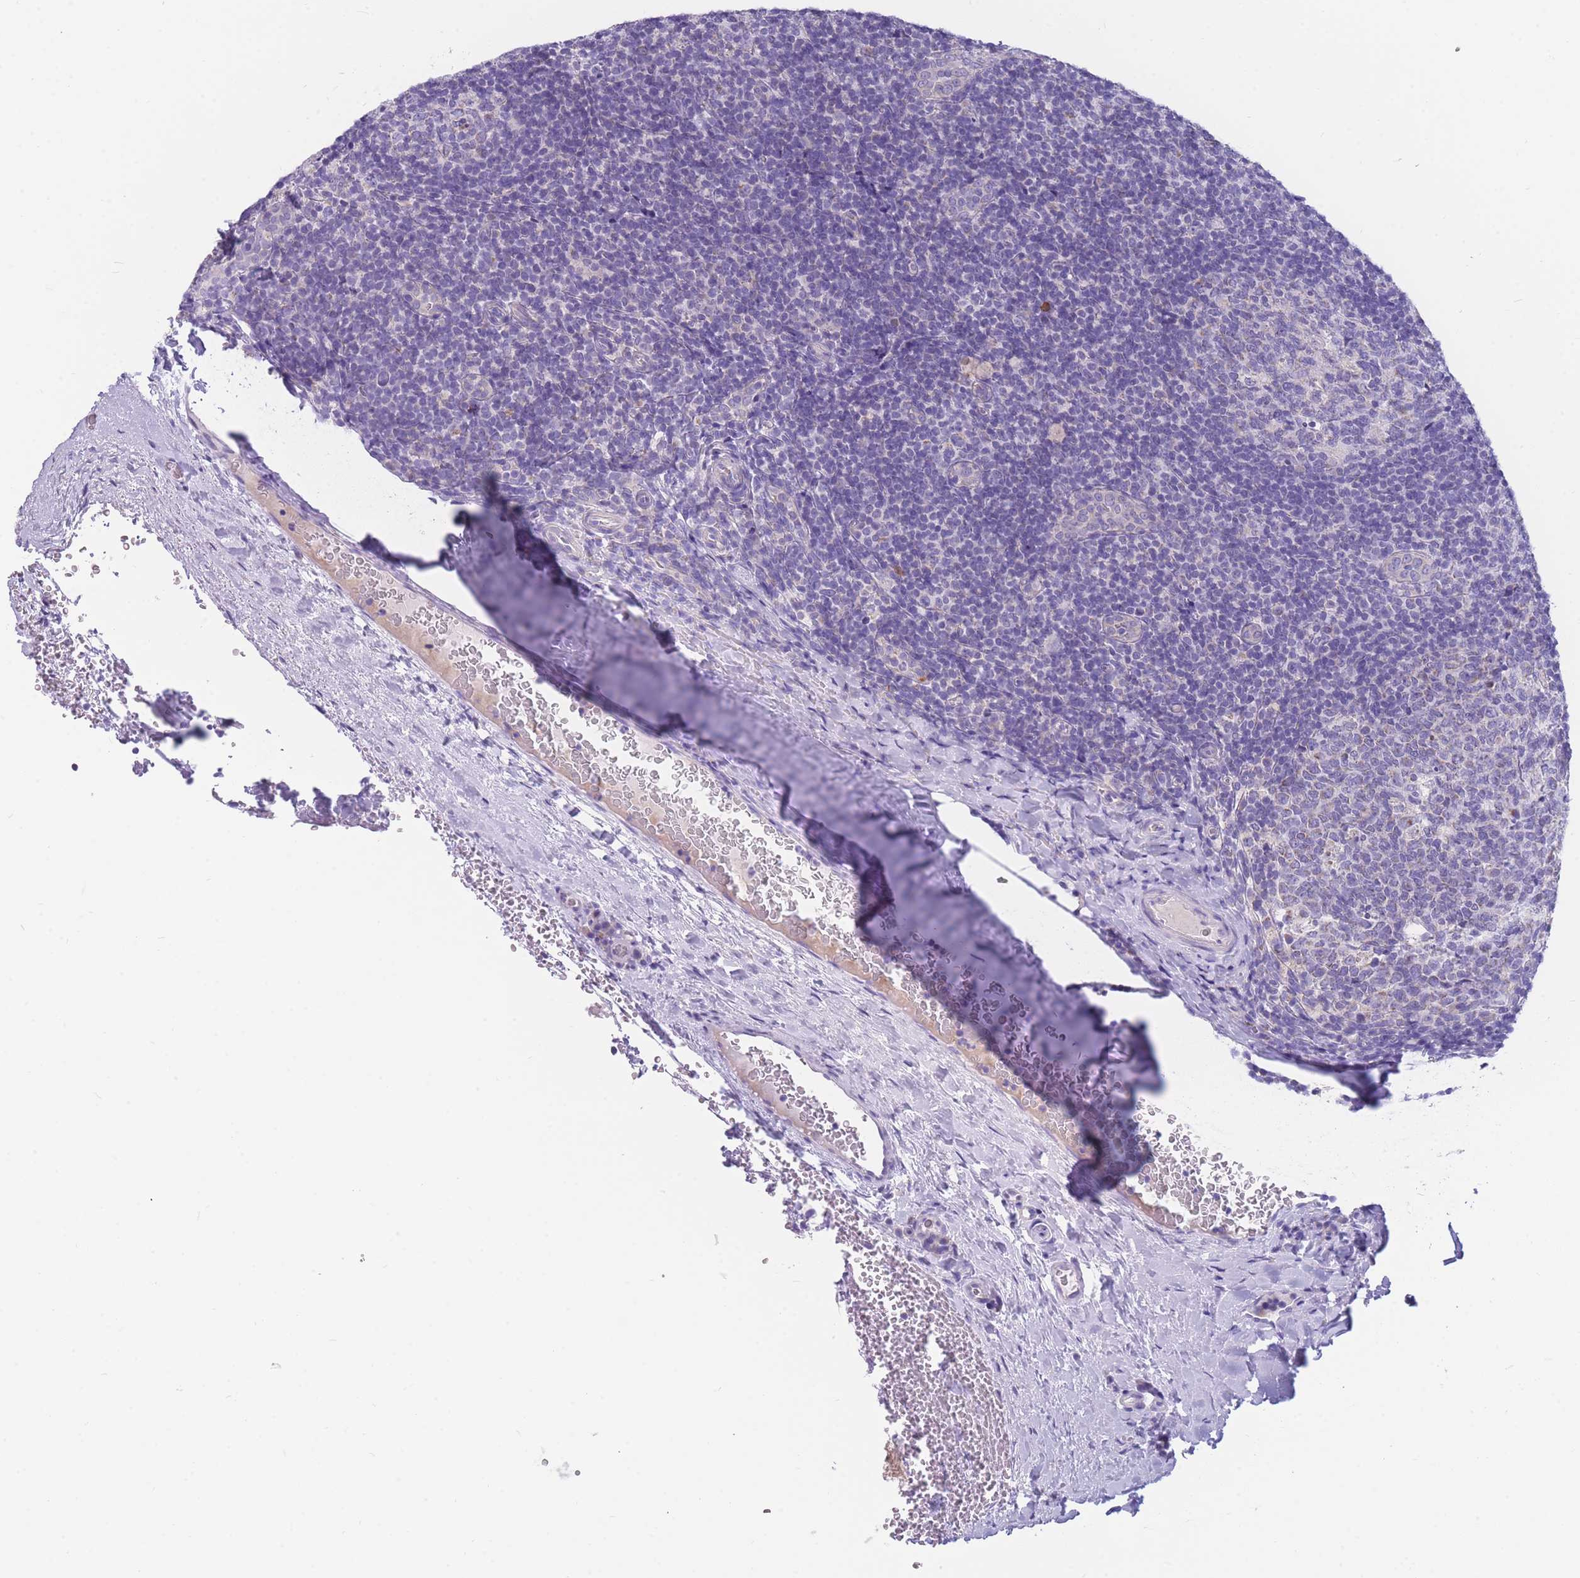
{"staining": {"intensity": "negative", "quantity": "none", "location": "none"}, "tissue": "tonsil", "cell_type": "Germinal center cells", "image_type": "normal", "snomed": [{"axis": "morphology", "description": "Normal tissue, NOS"}, {"axis": "topography", "description": "Tonsil"}], "caption": "Germinal center cells show no significant protein positivity in normal tonsil. Nuclei are stained in blue.", "gene": "DHRS11", "patient": {"sex": "male", "age": 17}}